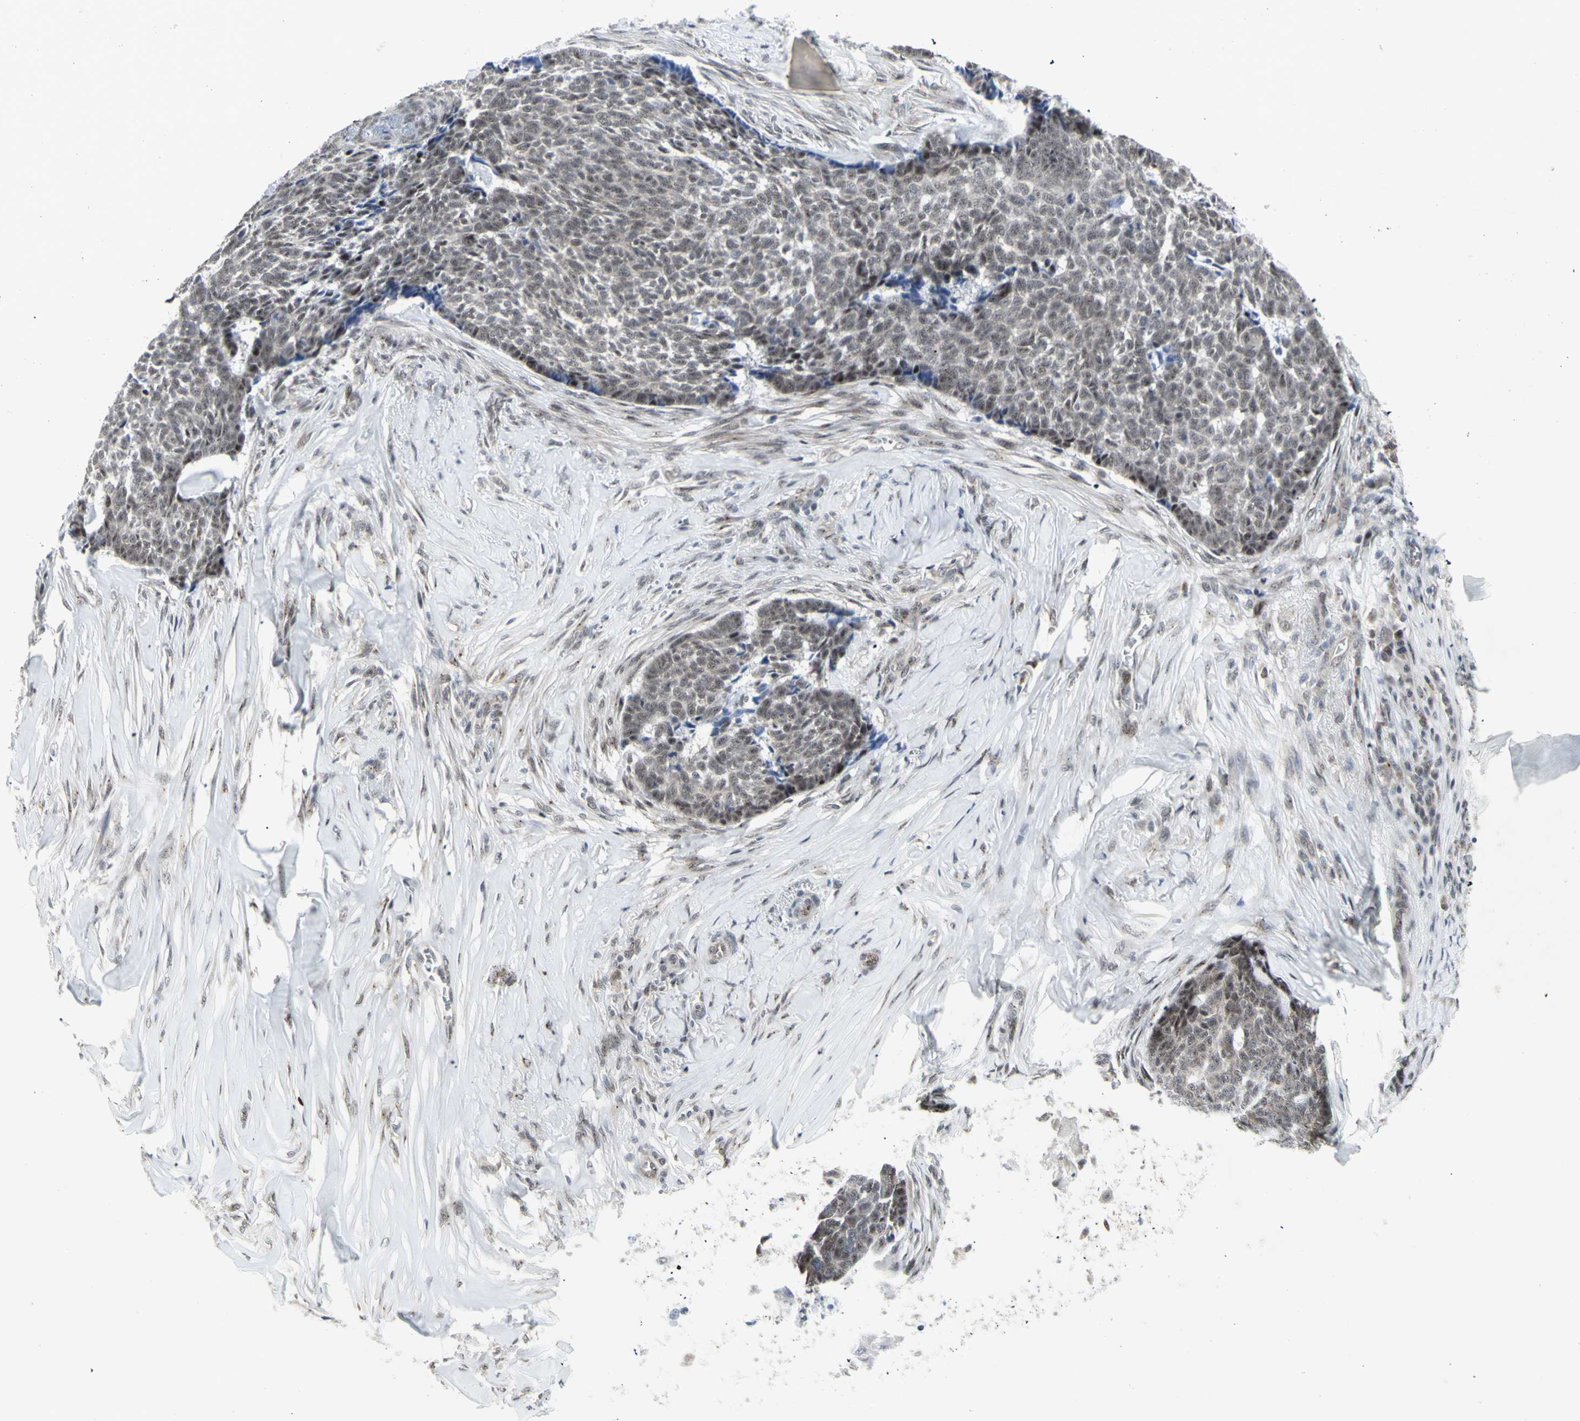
{"staining": {"intensity": "weak", "quantity": ">75%", "location": "nuclear"}, "tissue": "skin cancer", "cell_type": "Tumor cells", "image_type": "cancer", "snomed": [{"axis": "morphology", "description": "Basal cell carcinoma"}, {"axis": "topography", "description": "Skin"}], "caption": "Protein expression analysis of human skin basal cell carcinoma reveals weak nuclear positivity in about >75% of tumor cells.", "gene": "DHRS7B", "patient": {"sex": "male", "age": 84}}